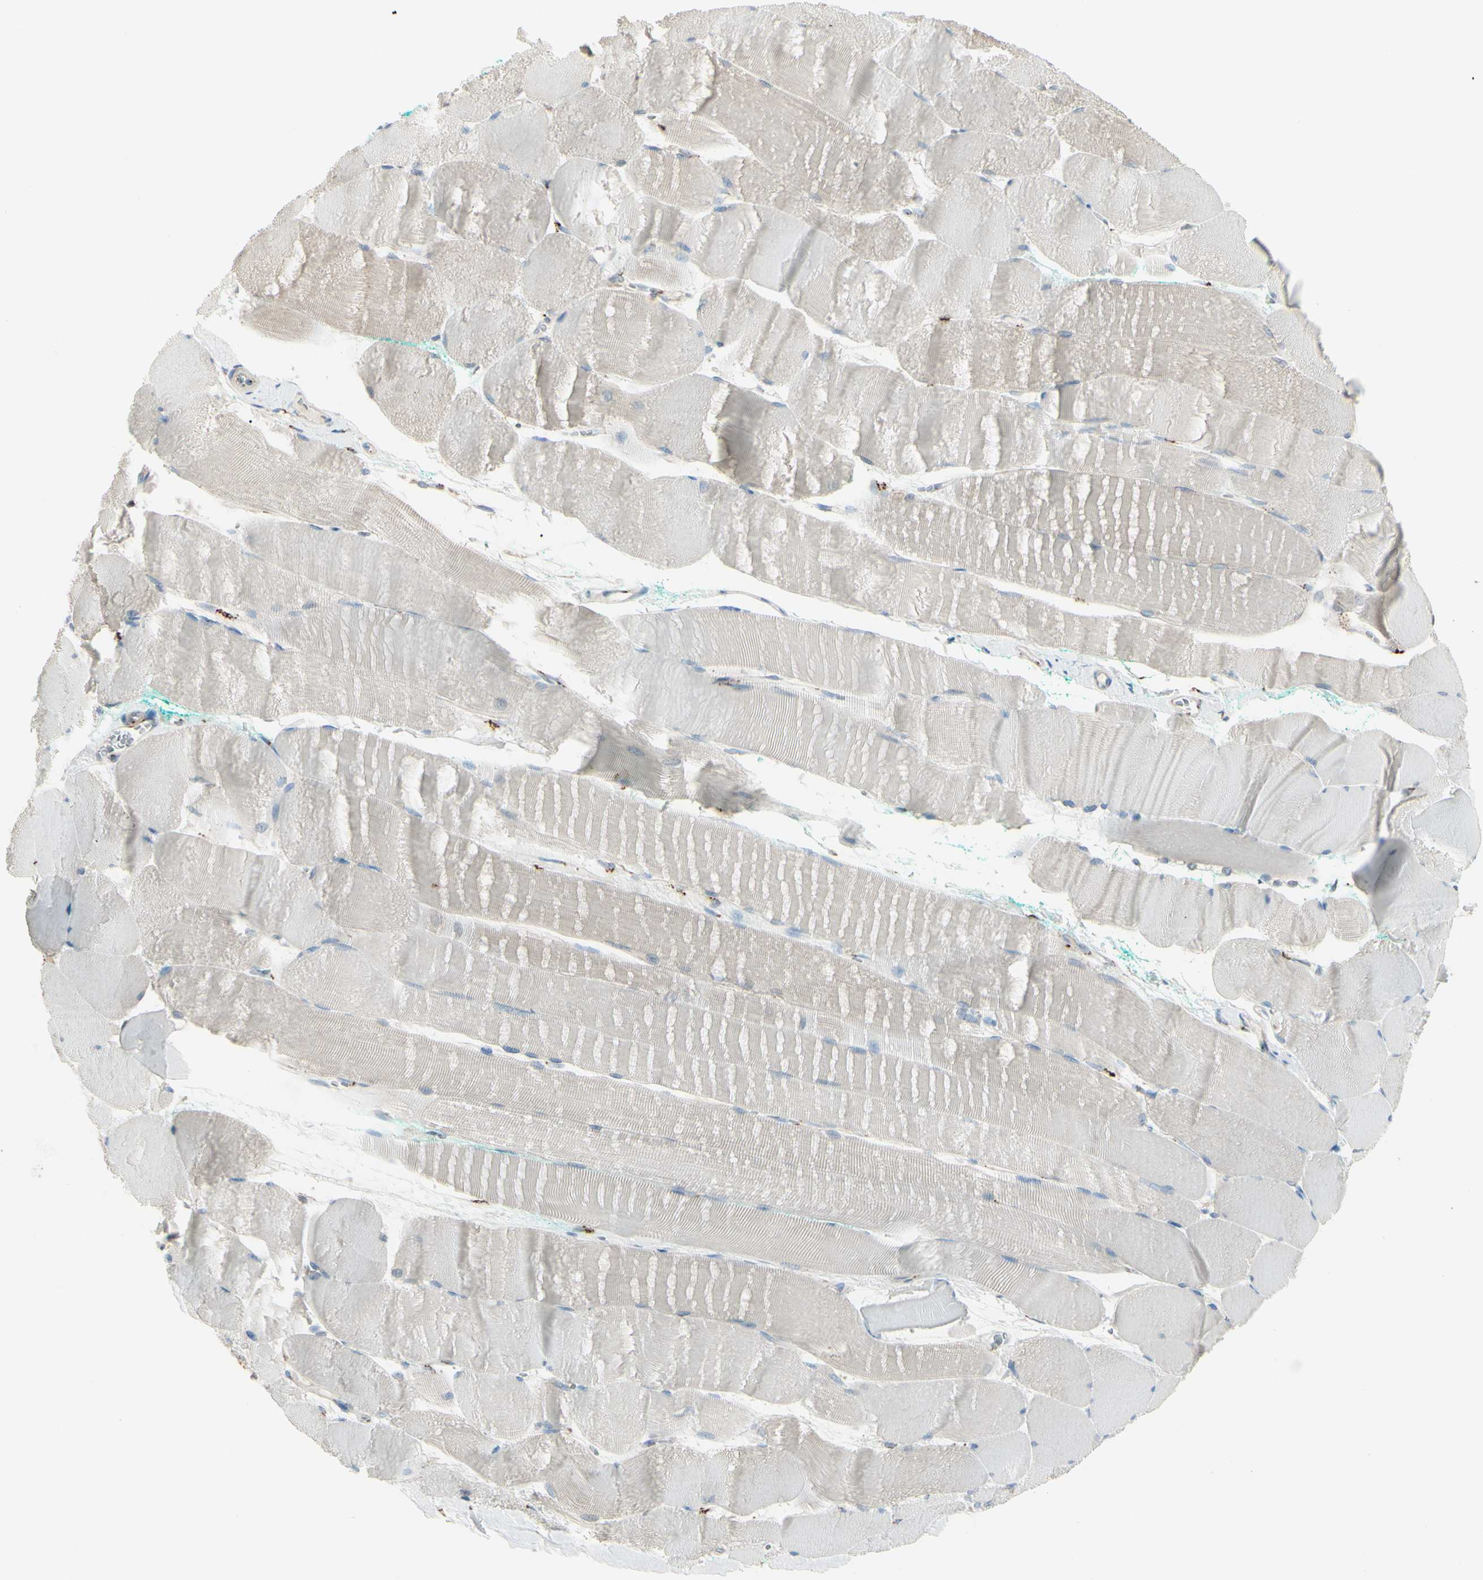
{"staining": {"intensity": "negative", "quantity": "none", "location": "none"}, "tissue": "skeletal muscle", "cell_type": "Myocytes", "image_type": "normal", "snomed": [{"axis": "morphology", "description": "Normal tissue, NOS"}, {"axis": "morphology", "description": "Squamous cell carcinoma, NOS"}, {"axis": "topography", "description": "Skeletal muscle"}], "caption": "This is a photomicrograph of immunohistochemistry staining of unremarkable skeletal muscle, which shows no positivity in myocytes.", "gene": "B4GALT1", "patient": {"sex": "male", "age": 51}}